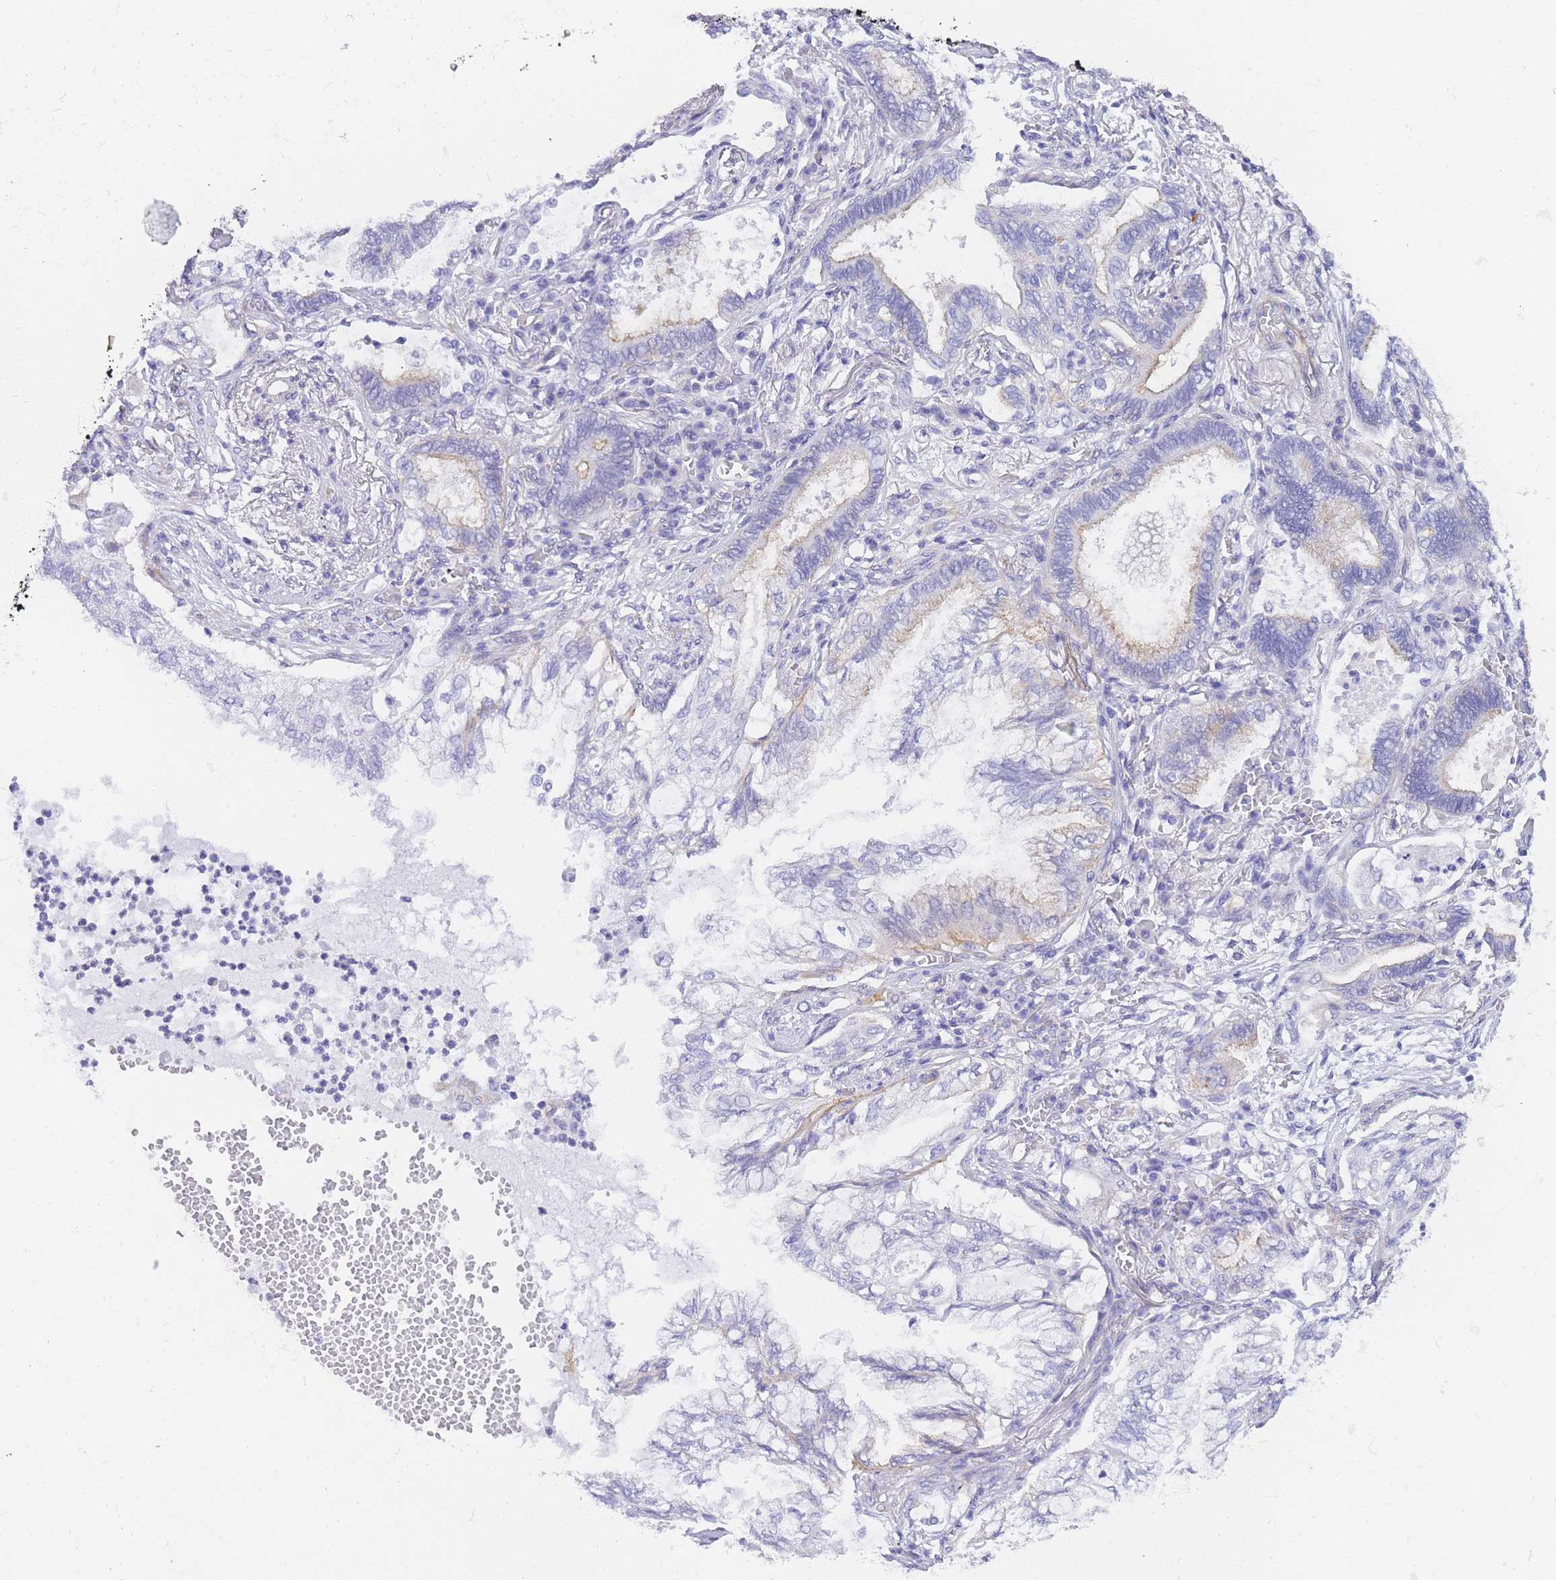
{"staining": {"intensity": "negative", "quantity": "none", "location": "none"}, "tissue": "lung cancer", "cell_type": "Tumor cells", "image_type": "cancer", "snomed": [{"axis": "morphology", "description": "Adenocarcinoma, NOS"}, {"axis": "topography", "description": "Lung"}], "caption": "Tumor cells show no significant protein expression in lung adenocarcinoma.", "gene": "SRSF12", "patient": {"sex": "female", "age": 70}}